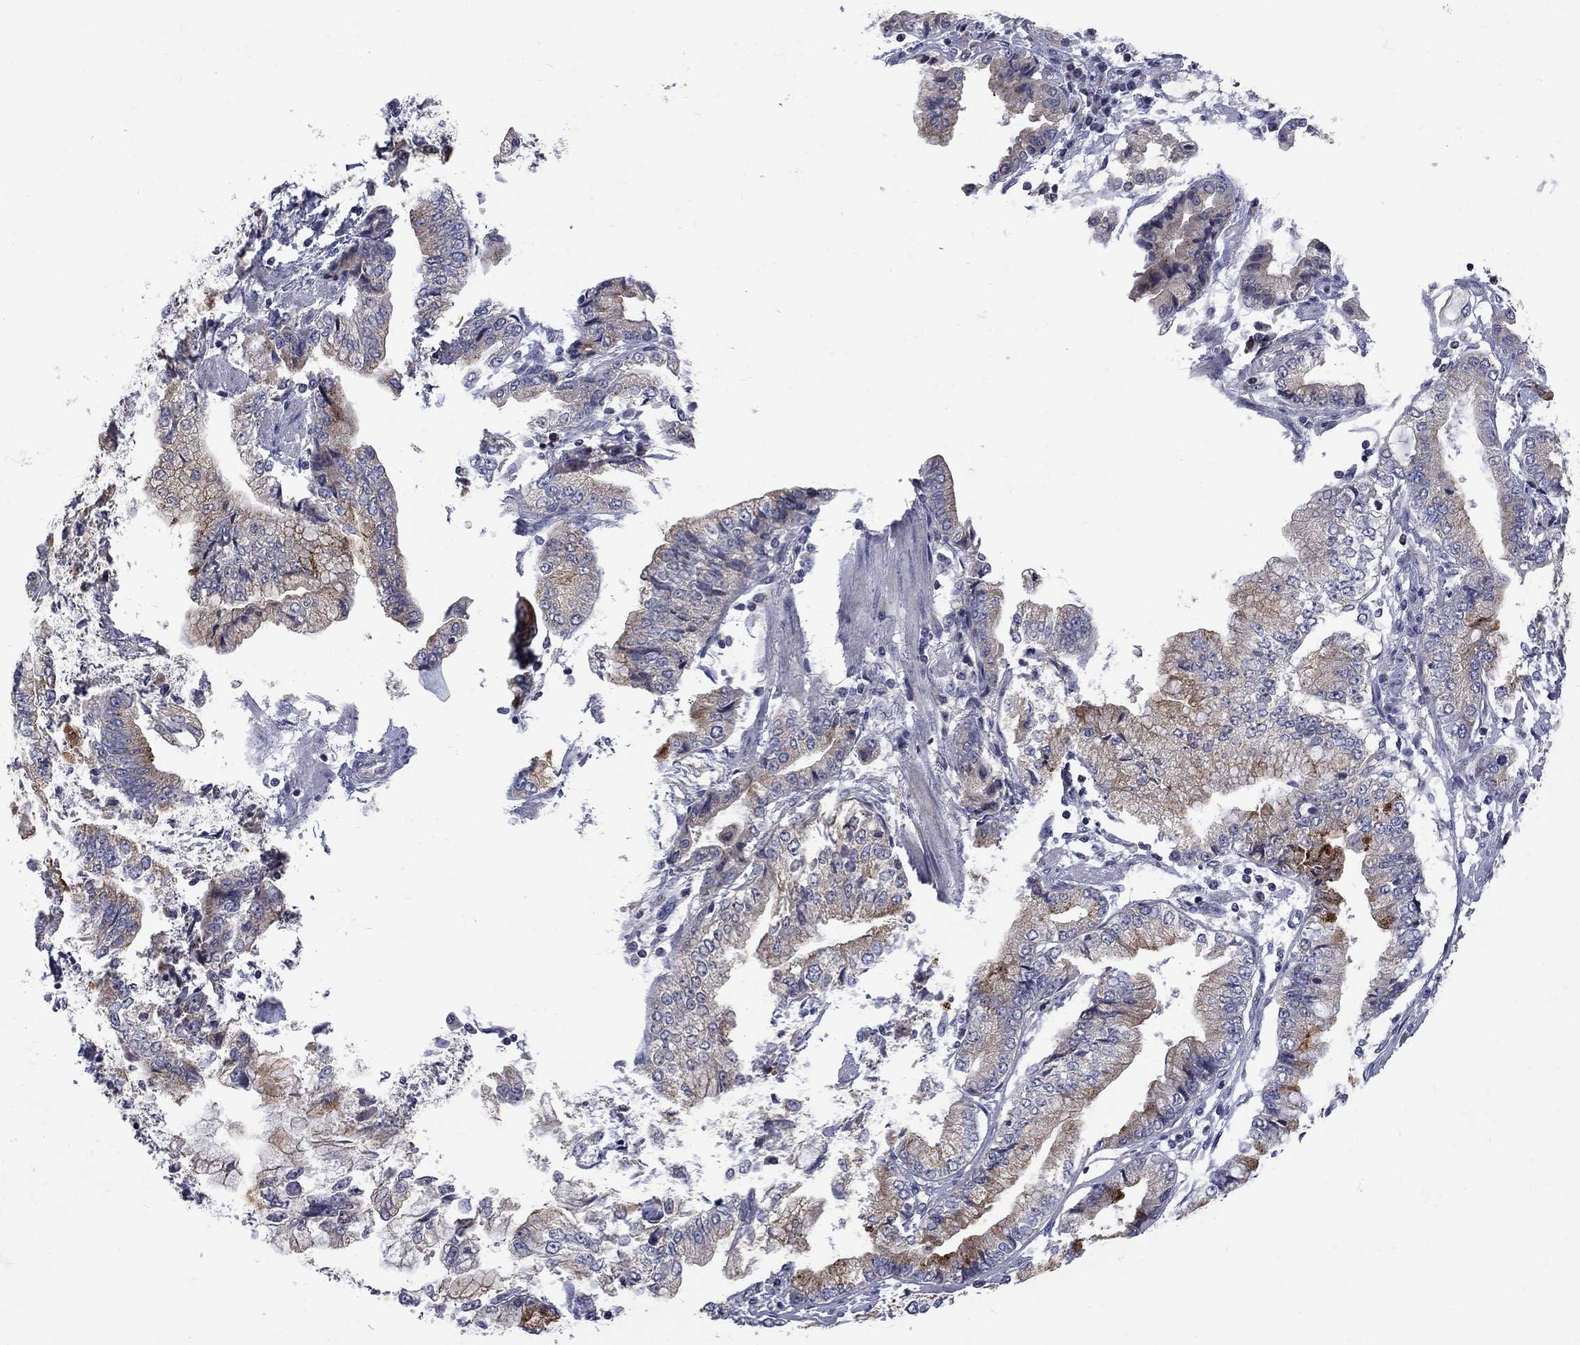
{"staining": {"intensity": "moderate", "quantity": "<25%", "location": "cytoplasmic/membranous"}, "tissue": "stomach cancer", "cell_type": "Tumor cells", "image_type": "cancer", "snomed": [{"axis": "morphology", "description": "Adenocarcinoma, NOS"}, {"axis": "topography", "description": "Stomach, upper"}], "caption": "Brown immunohistochemical staining in human adenocarcinoma (stomach) shows moderate cytoplasmic/membranous positivity in about <25% of tumor cells.", "gene": "SH2B1", "patient": {"sex": "female", "age": 74}}